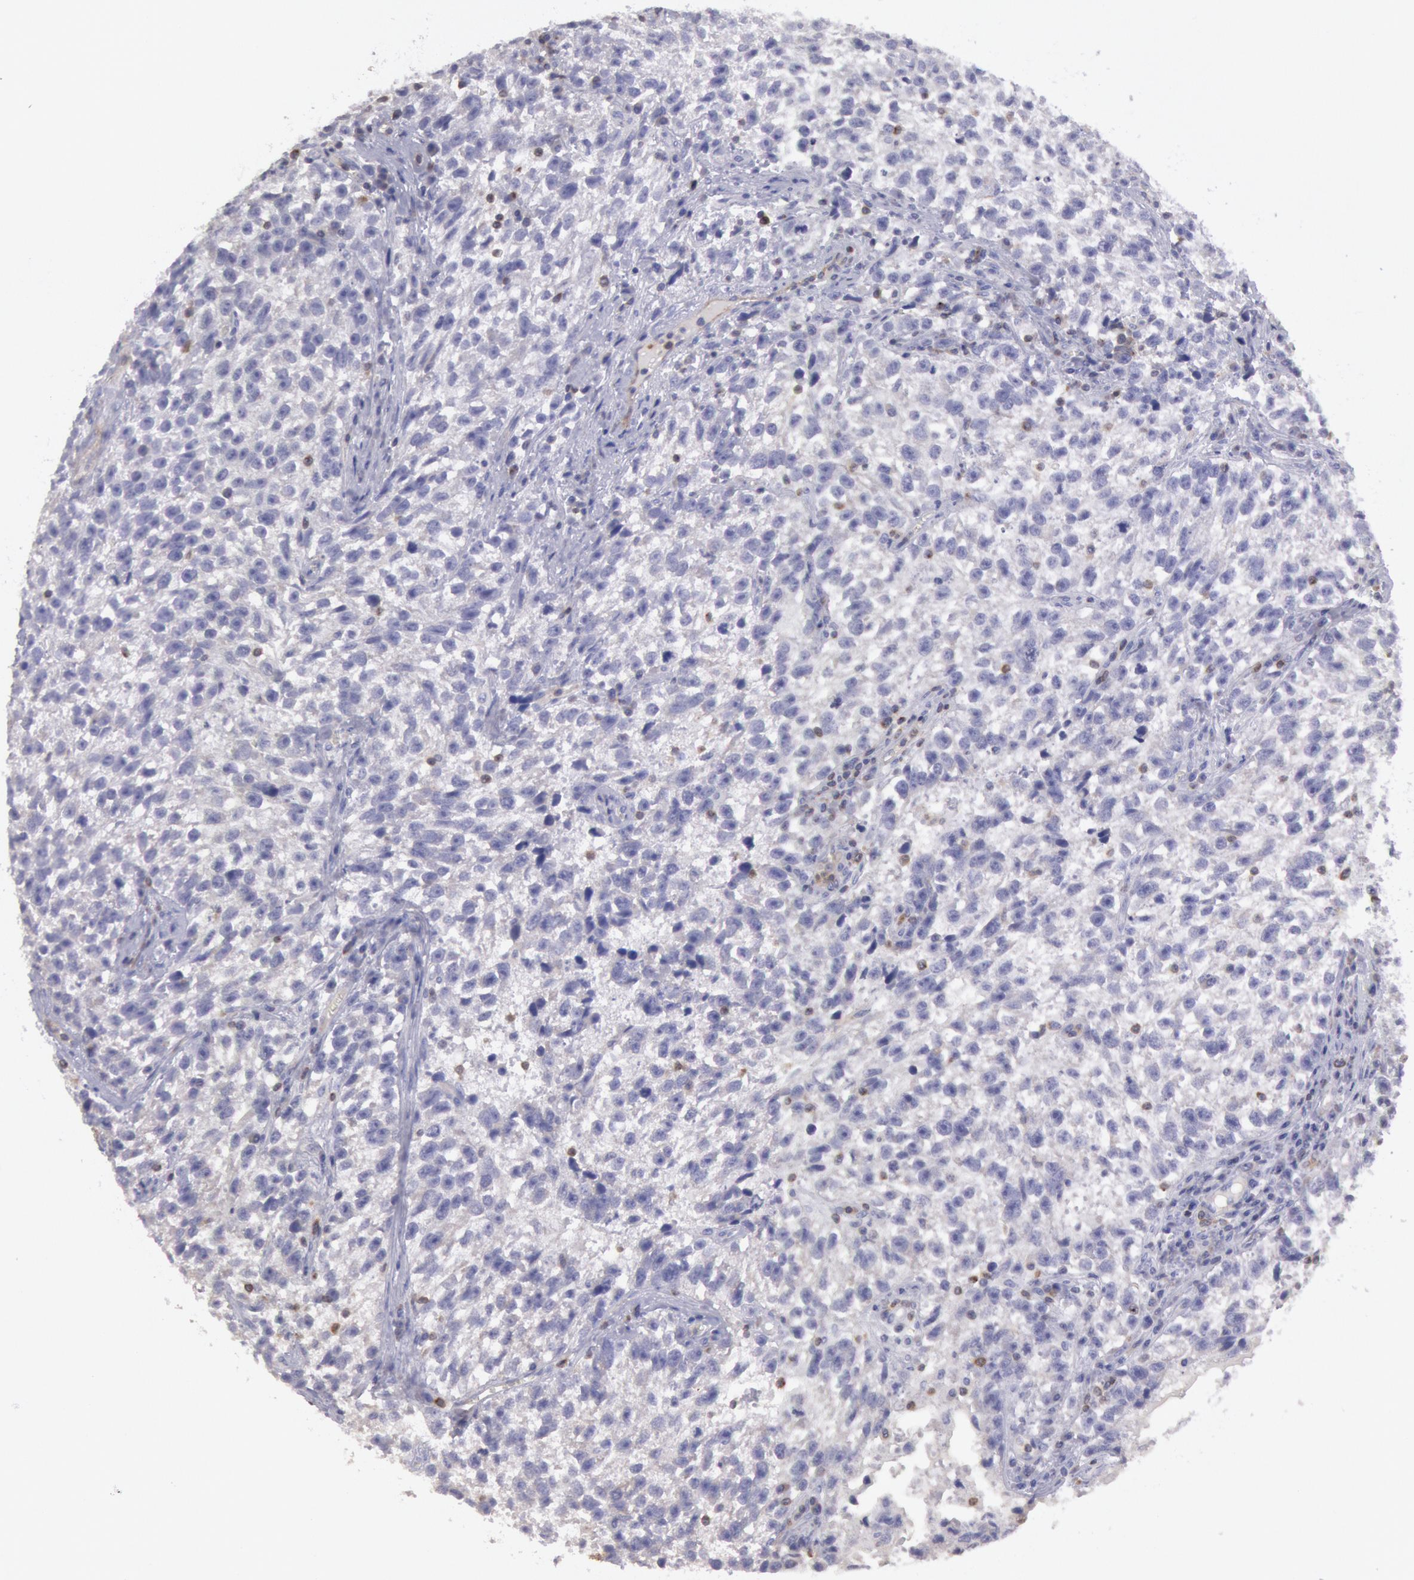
{"staining": {"intensity": "negative", "quantity": "none", "location": "none"}, "tissue": "testis cancer", "cell_type": "Tumor cells", "image_type": "cancer", "snomed": [{"axis": "morphology", "description": "Seminoma, NOS"}, {"axis": "topography", "description": "Testis"}], "caption": "Tumor cells are negative for brown protein staining in testis seminoma.", "gene": "RAB27A", "patient": {"sex": "male", "age": 38}}